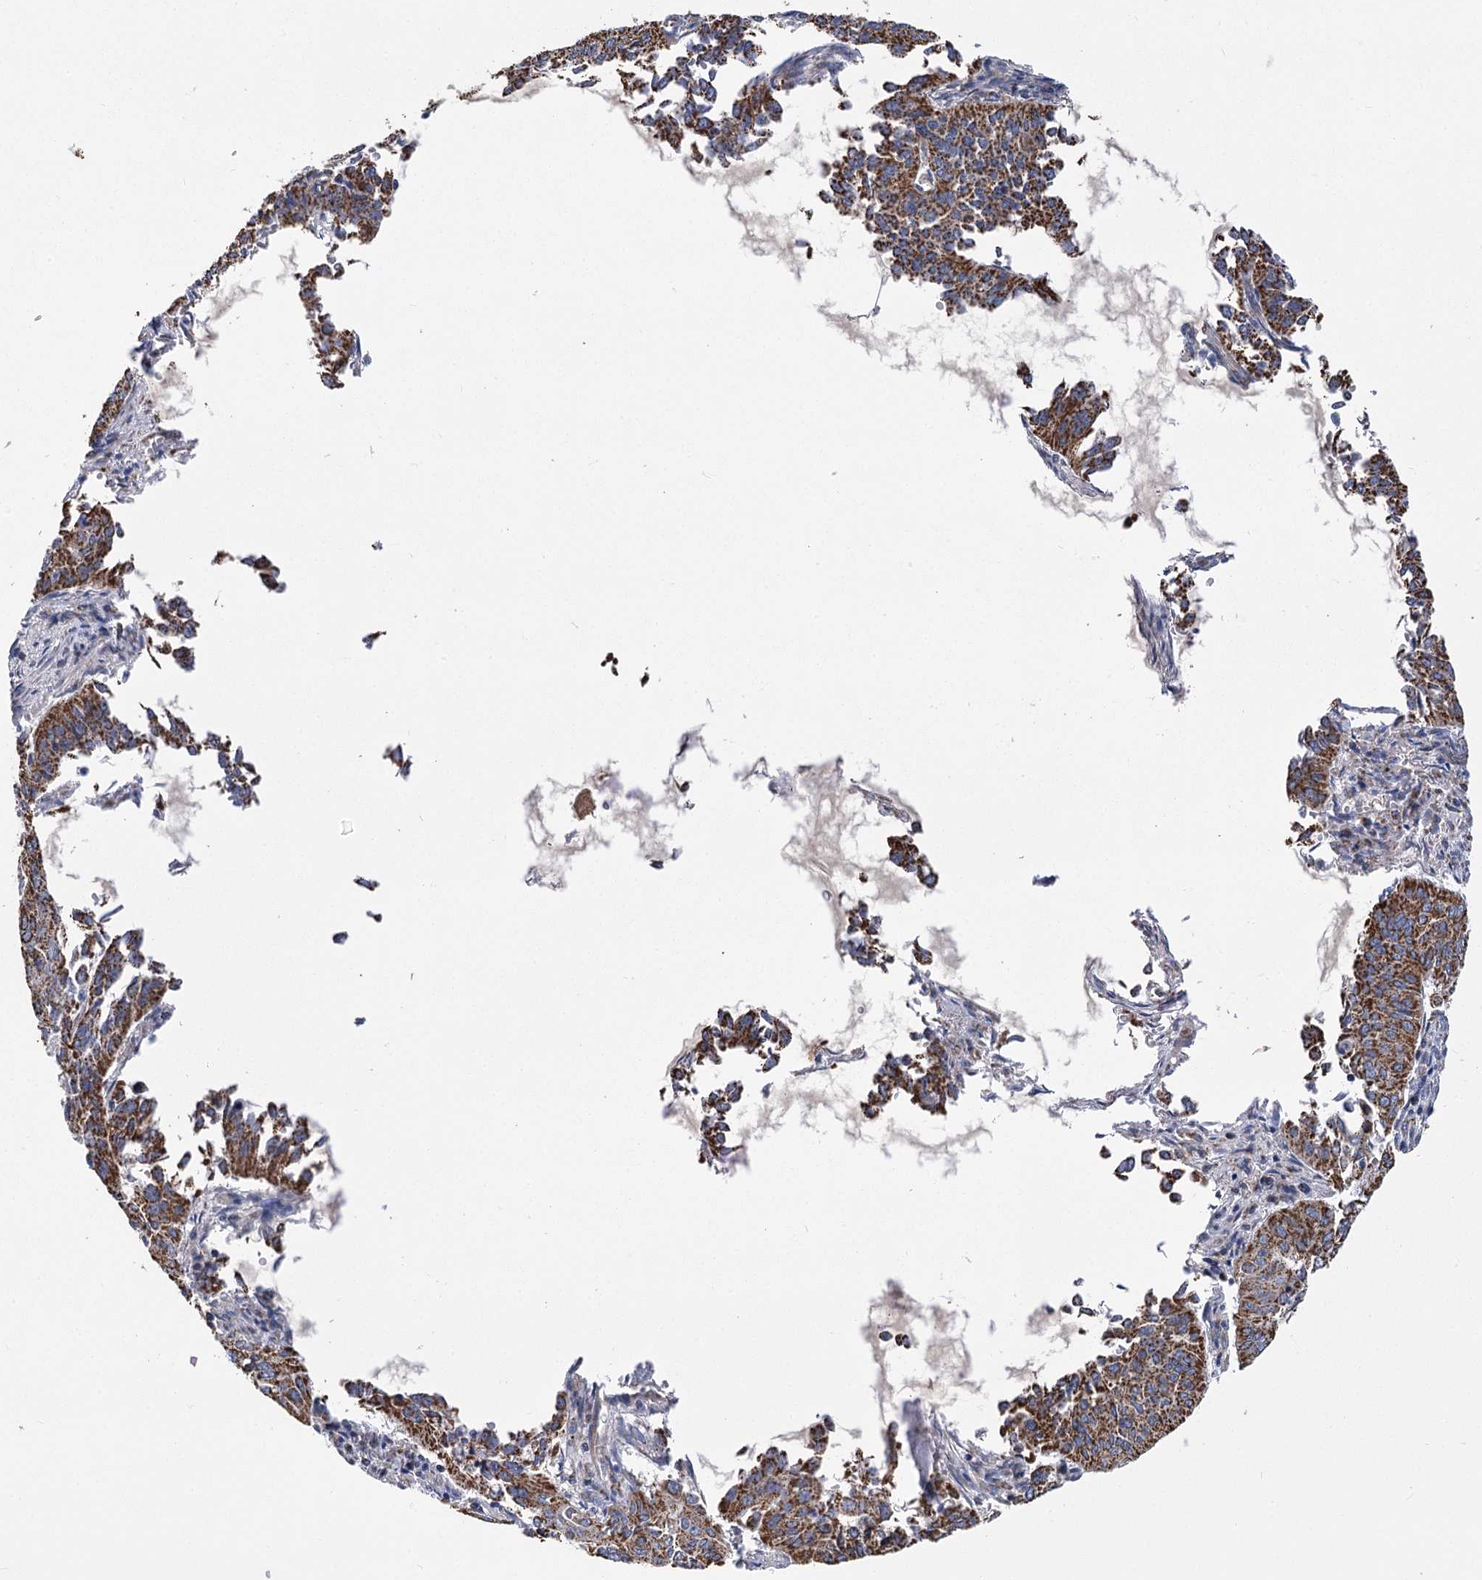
{"staining": {"intensity": "moderate", "quantity": ">75%", "location": "cytoplasmic/membranous"}, "tissue": "cervical cancer", "cell_type": "Tumor cells", "image_type": "cancer", "snomed": [{"axis": "morphology", "description": "Normal tissue, NOS"}, {"axis": "morphology", "description": "Squamous cell carcinoma, NOS"}, {"axis": "topography", "description": "Cervix"}], "caption": "A brown stain highlights moderate cytoplasmic/membranous staining of a protein in human cervical squamous cell carcinoma tumor cells.", "gene": "CCDC73", "patient": {"sex": "female", "age": 39}}